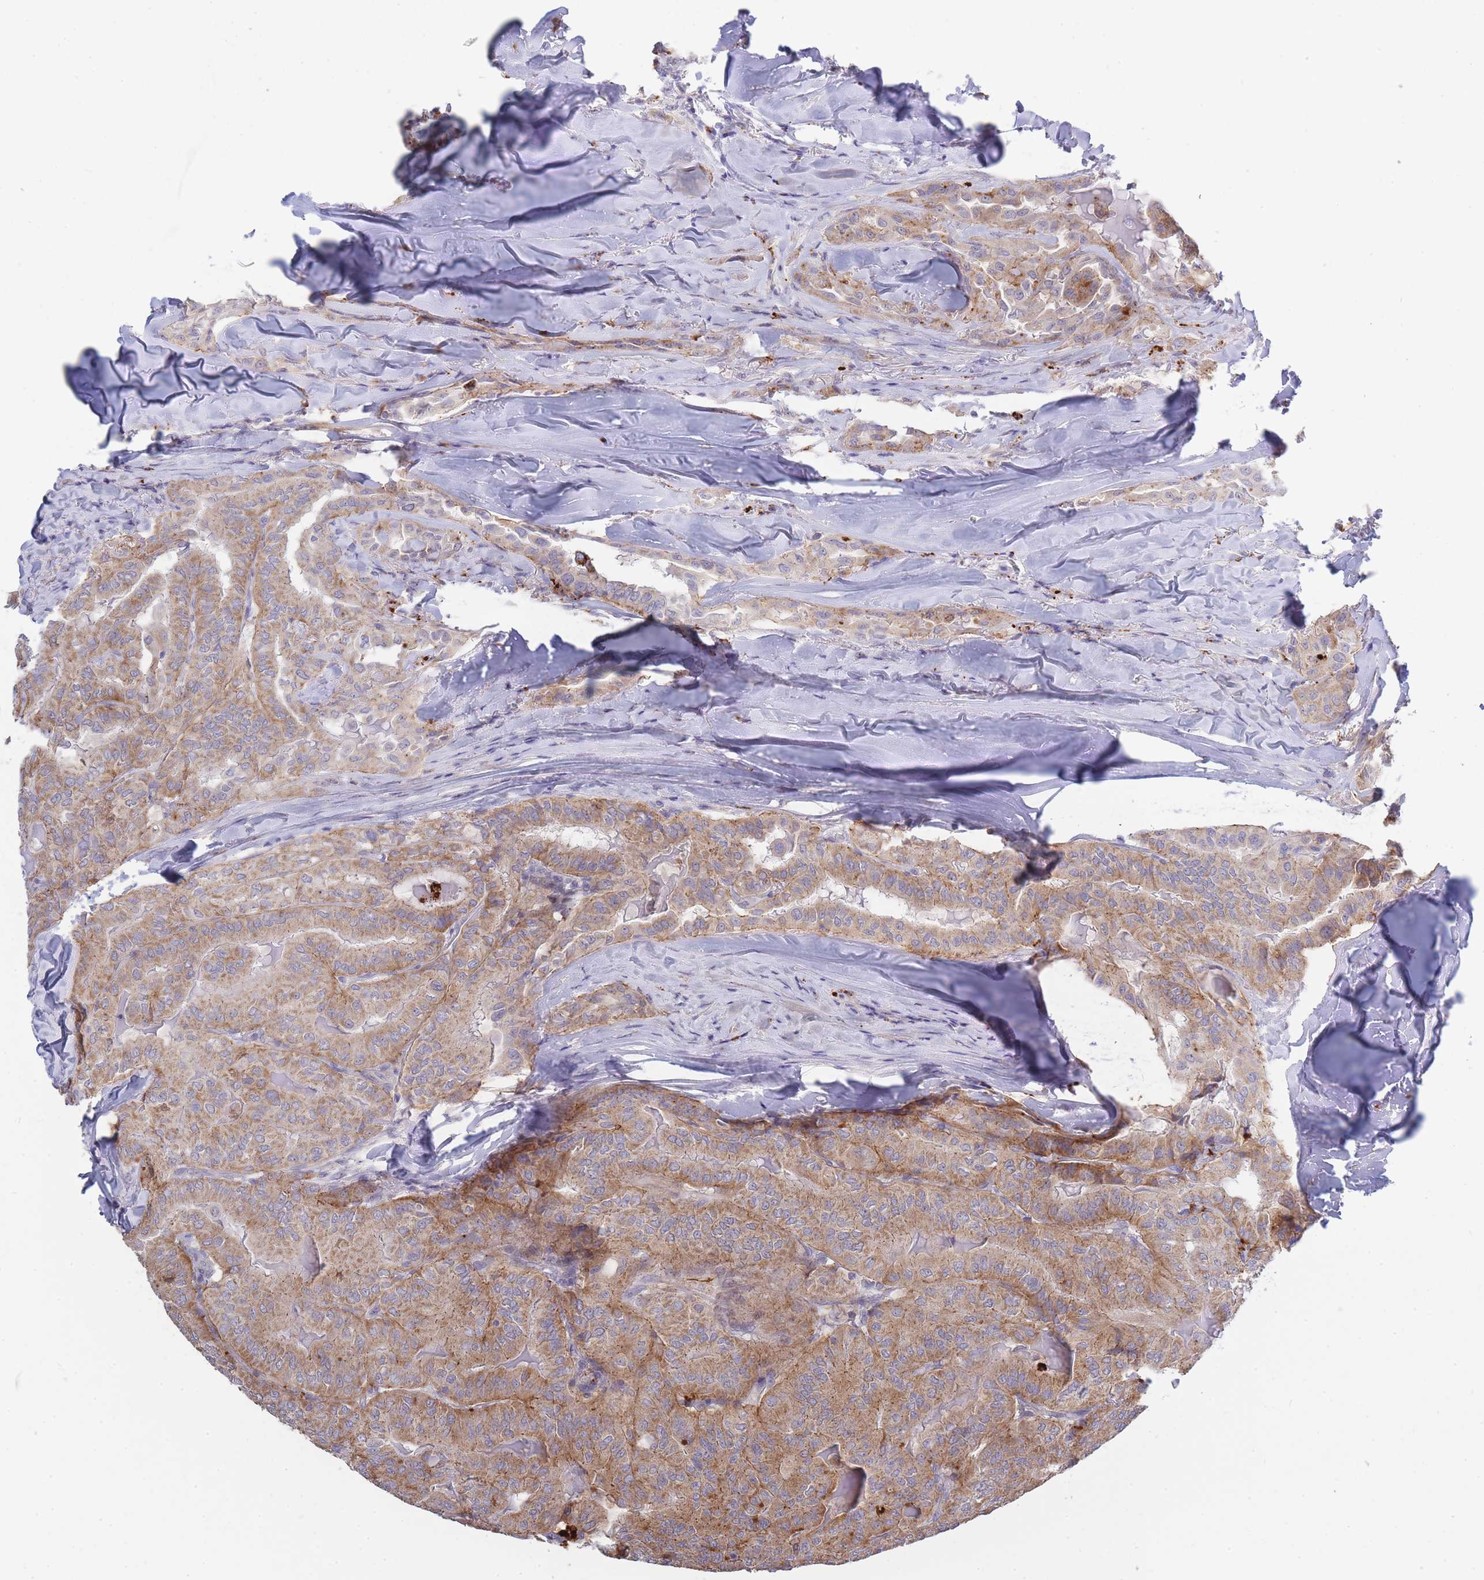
{"staining": {"intensity": "moderate", "quantity": ">75%", "location": "cytoplasmic/membranous"}, "tissue": "thyroid cancer", "cell_type": "Tumor cells", "image_type": "cancer", "snomed": [{"axis": "morphology", "description": "Papillary adenocarcinoma, NOS"}, {"axis": "topography", "description": "Thyroid gland"}], "caption": "Immunohistochemistry staining of papillary adenocarcinoma (thyroid), which demonstrates medium levels of moderate cytoplasmic/membranous staining in approximately >75% of tumor cells indicating moderate cytoplasmic/membranous protein staining. The staining was performed using DAB (3,3'-diaminobenzidine) (brown) for protein detection and nuclei were counterstained in hematoxylin (blue).", "gene": "TRIM61", "patient": {"sex": "female", "age": 68}}